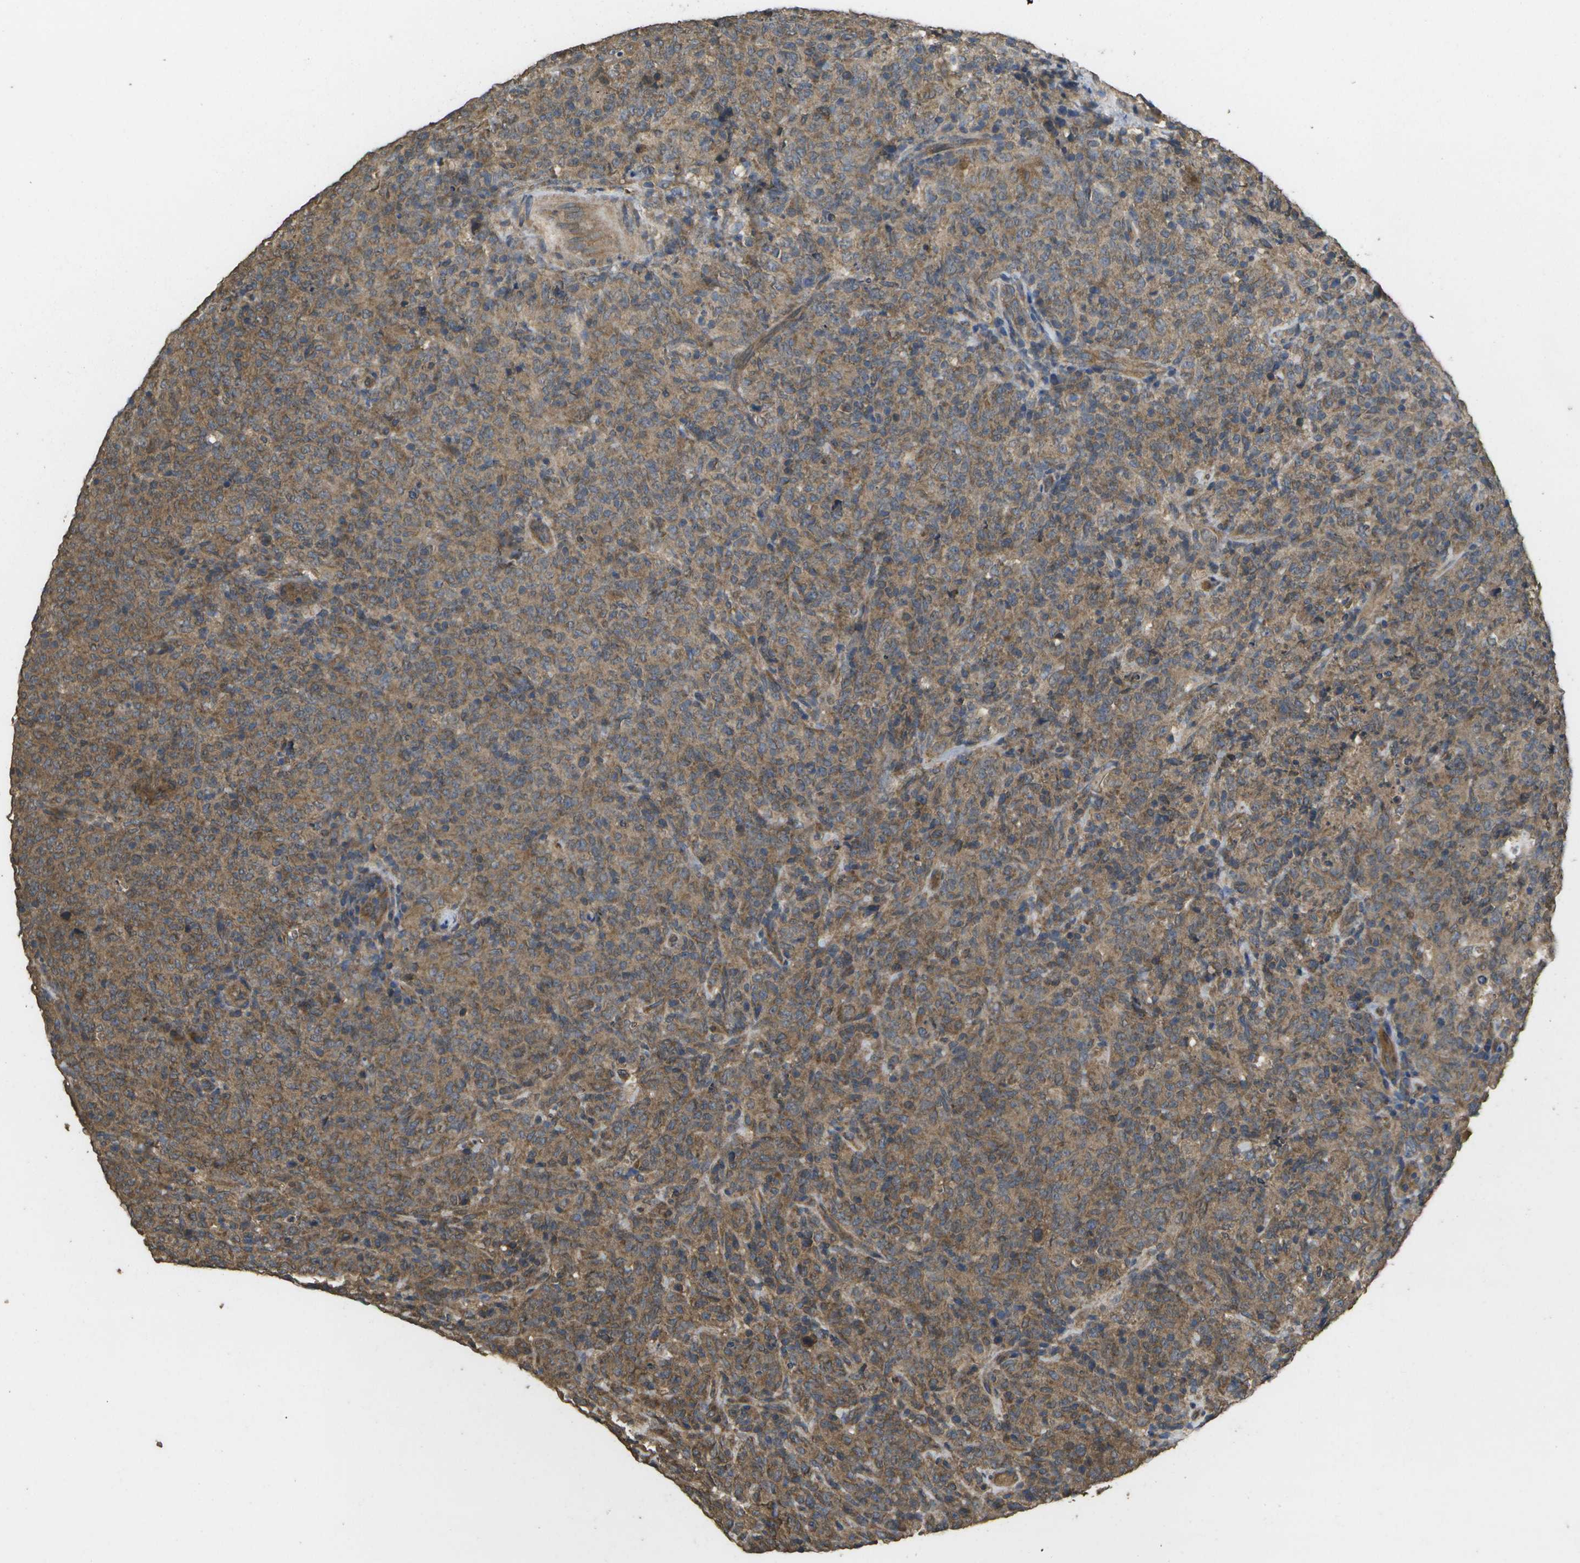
{"staining": {"intensity": "moderate", "quantity": ">75%", "location": "cytoplasmic/membranous"}, "tissue": "lymphoma", "cell_type": "Tumor cells", "image_type": "cancer", "snomed": [{"axis": "morphology", "description": "Malignant lymphoma, non-Hodgkin's type, High grade"}, {"axis": "topography", "description": "Tonsil"}], "caption": "Moderate cytoplasmic/membranous protein expression is identified in about >75% of tumor cells in lymphoma.", "gene": "SACS", "patient": {"sex": "female", "age": 36}}